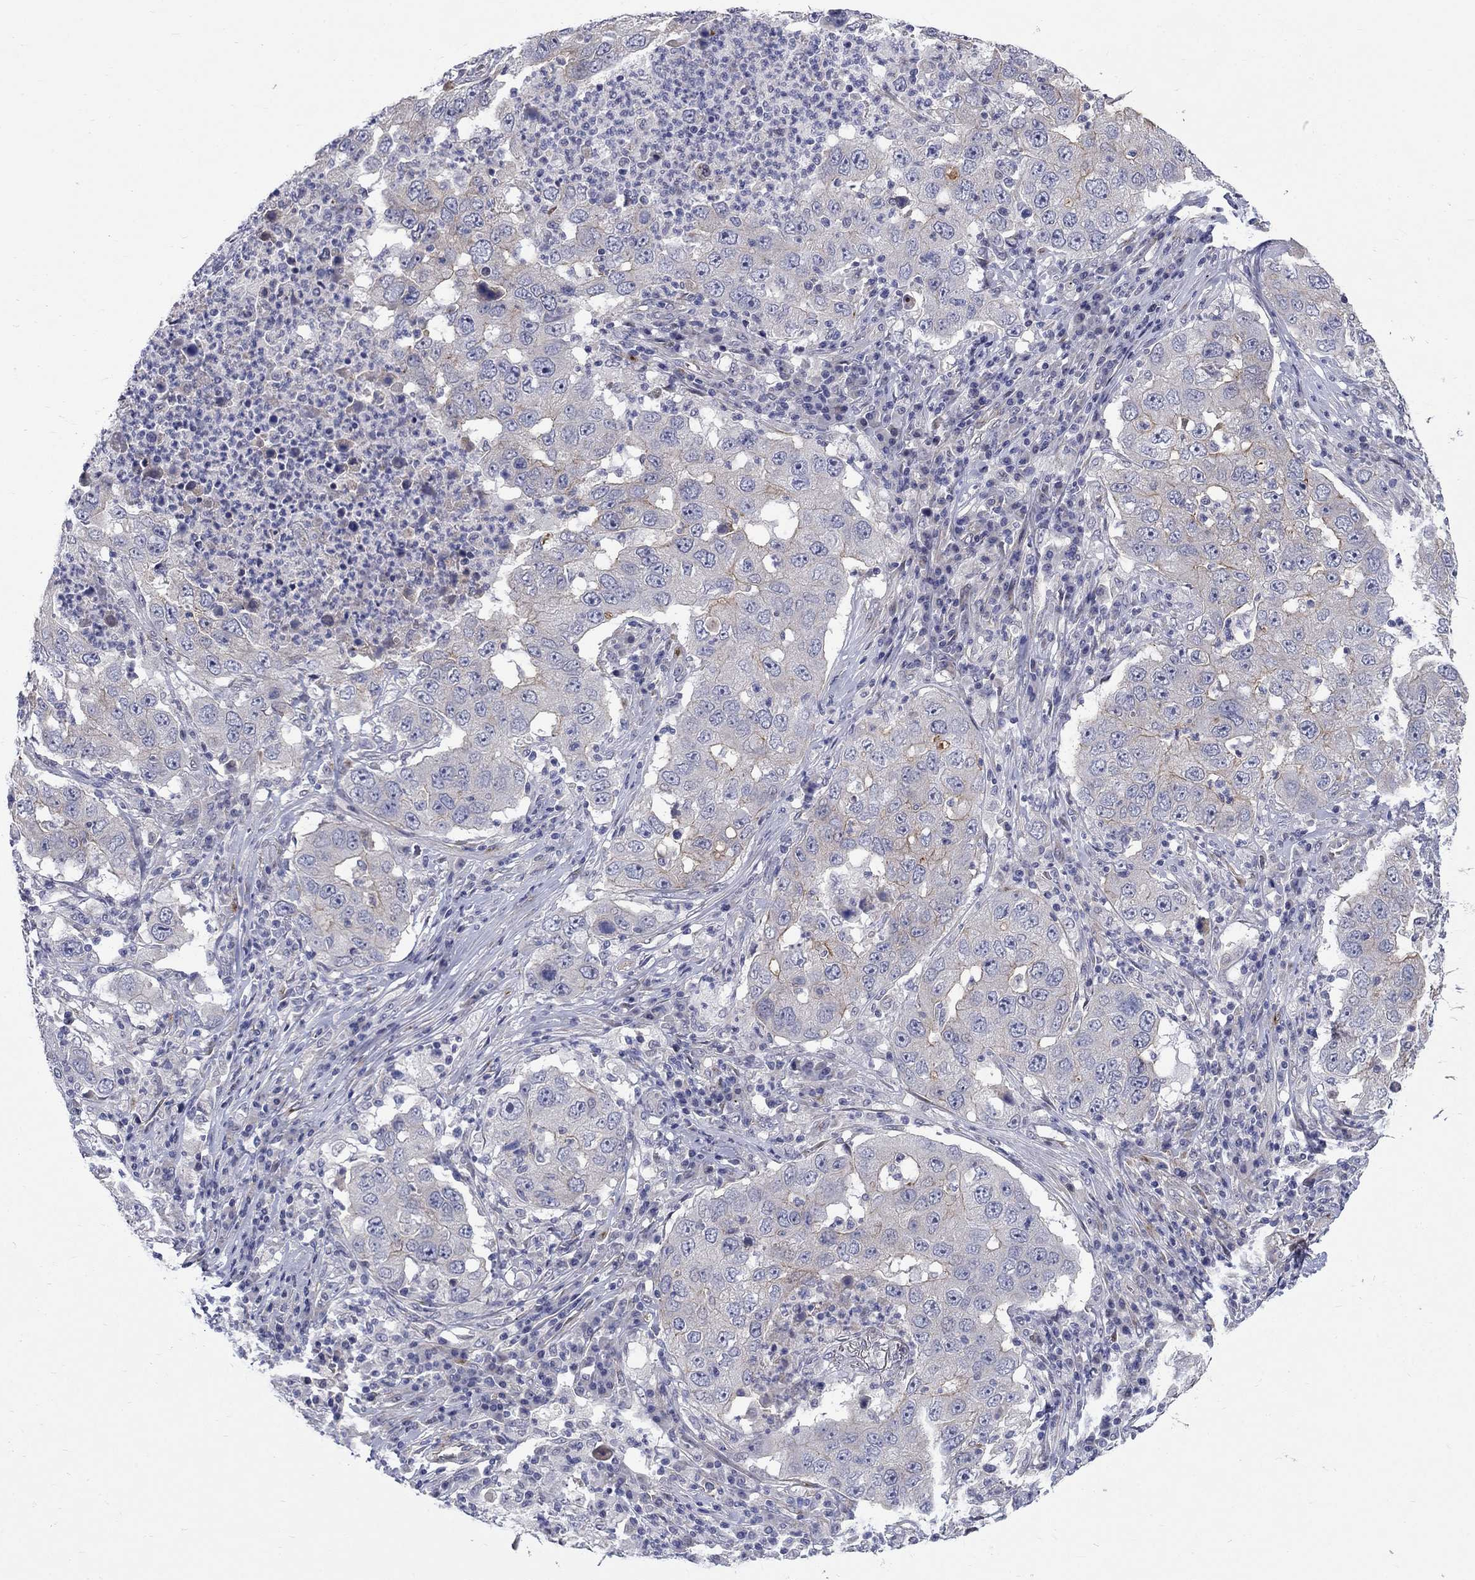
{"staining": {"intensity": "weak", "quantity": "<25%", "location": "cytoplasmic/membranous"}, "tissue": "lung cancer", "cell_type": "Tumor cells", "image_type": "cancer", "snomed": [{"axis": "morphology", "description": "Adenocarcinoma, NOS"}, {"axis": "topography", "description": "Lung"}], "caption": "High magnification brightfield microscopy of lung cancer (adenocarcinoma) stained with DAB (3,3'-diaminobenzidine) (brown) and counterstained with hematoxylin (blue): tumor cells show no significant staining. (Brightfield microscopy of DAB immunohistochemistry at high magnification).", "gene": "SLC1A1", "patient": {"sex": "male", "age": 73}}